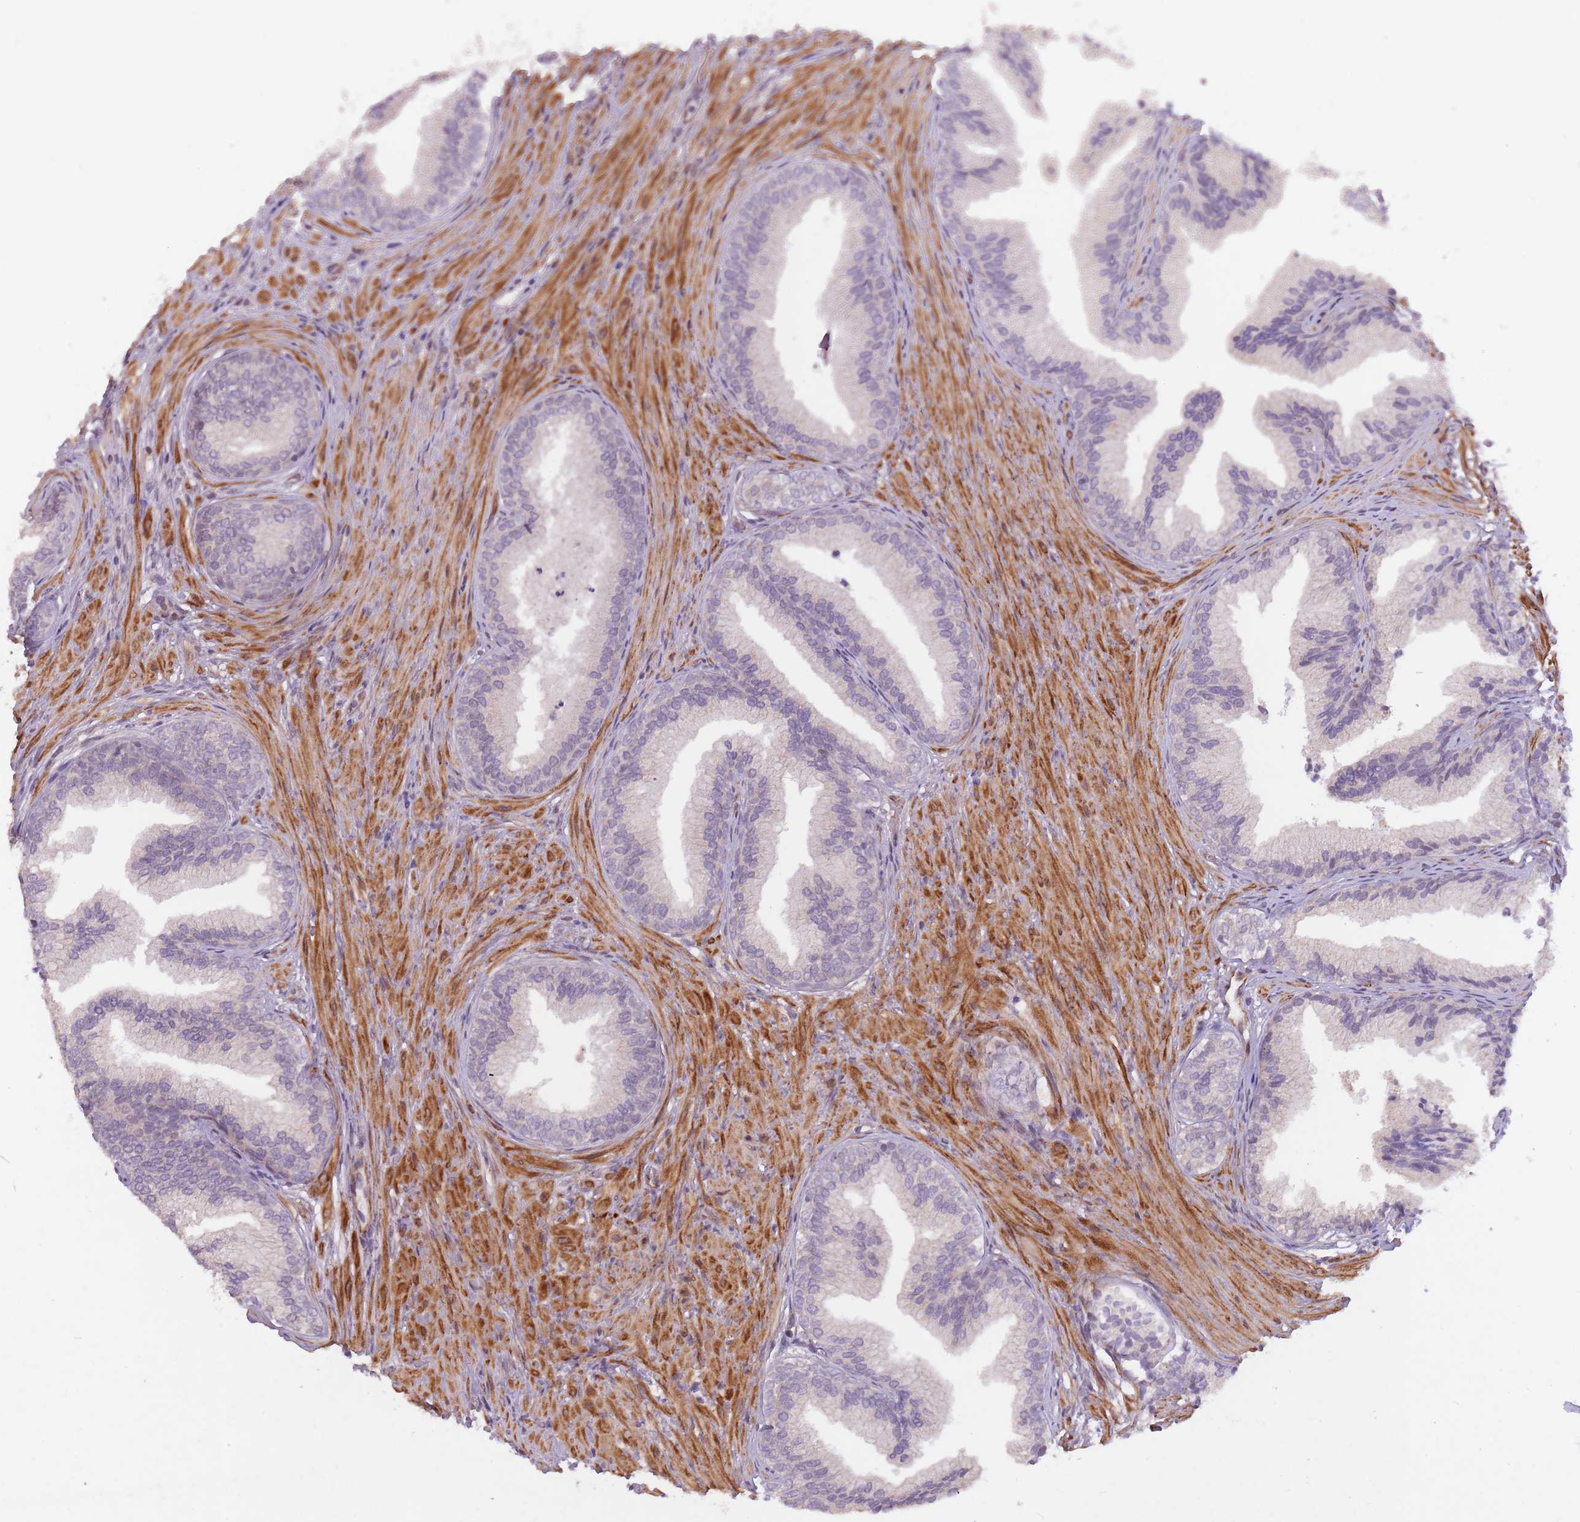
{"staining": {"intensity": "negative", "quantity": "none", "location": "none"}, "tissue": "prostate", "cell_type": "Glandular cells", "image_type": "normal", "snomed": [{"axis": "morphology", "description": "Normal tissue, NOS"}, {"axis": "topography", "description": "Prostate"}], "caption": "Immunohistochemistry micrograph of unremarkable prostate: prostate stained with DAB exhibits no significant protein expression in glandular cells. The staining is performed using DAB brown chromogen with nuclei counter-stained in using hematoxylin.", "gene": "CBX6", "patient": {"sex": "male", "age": 76}}